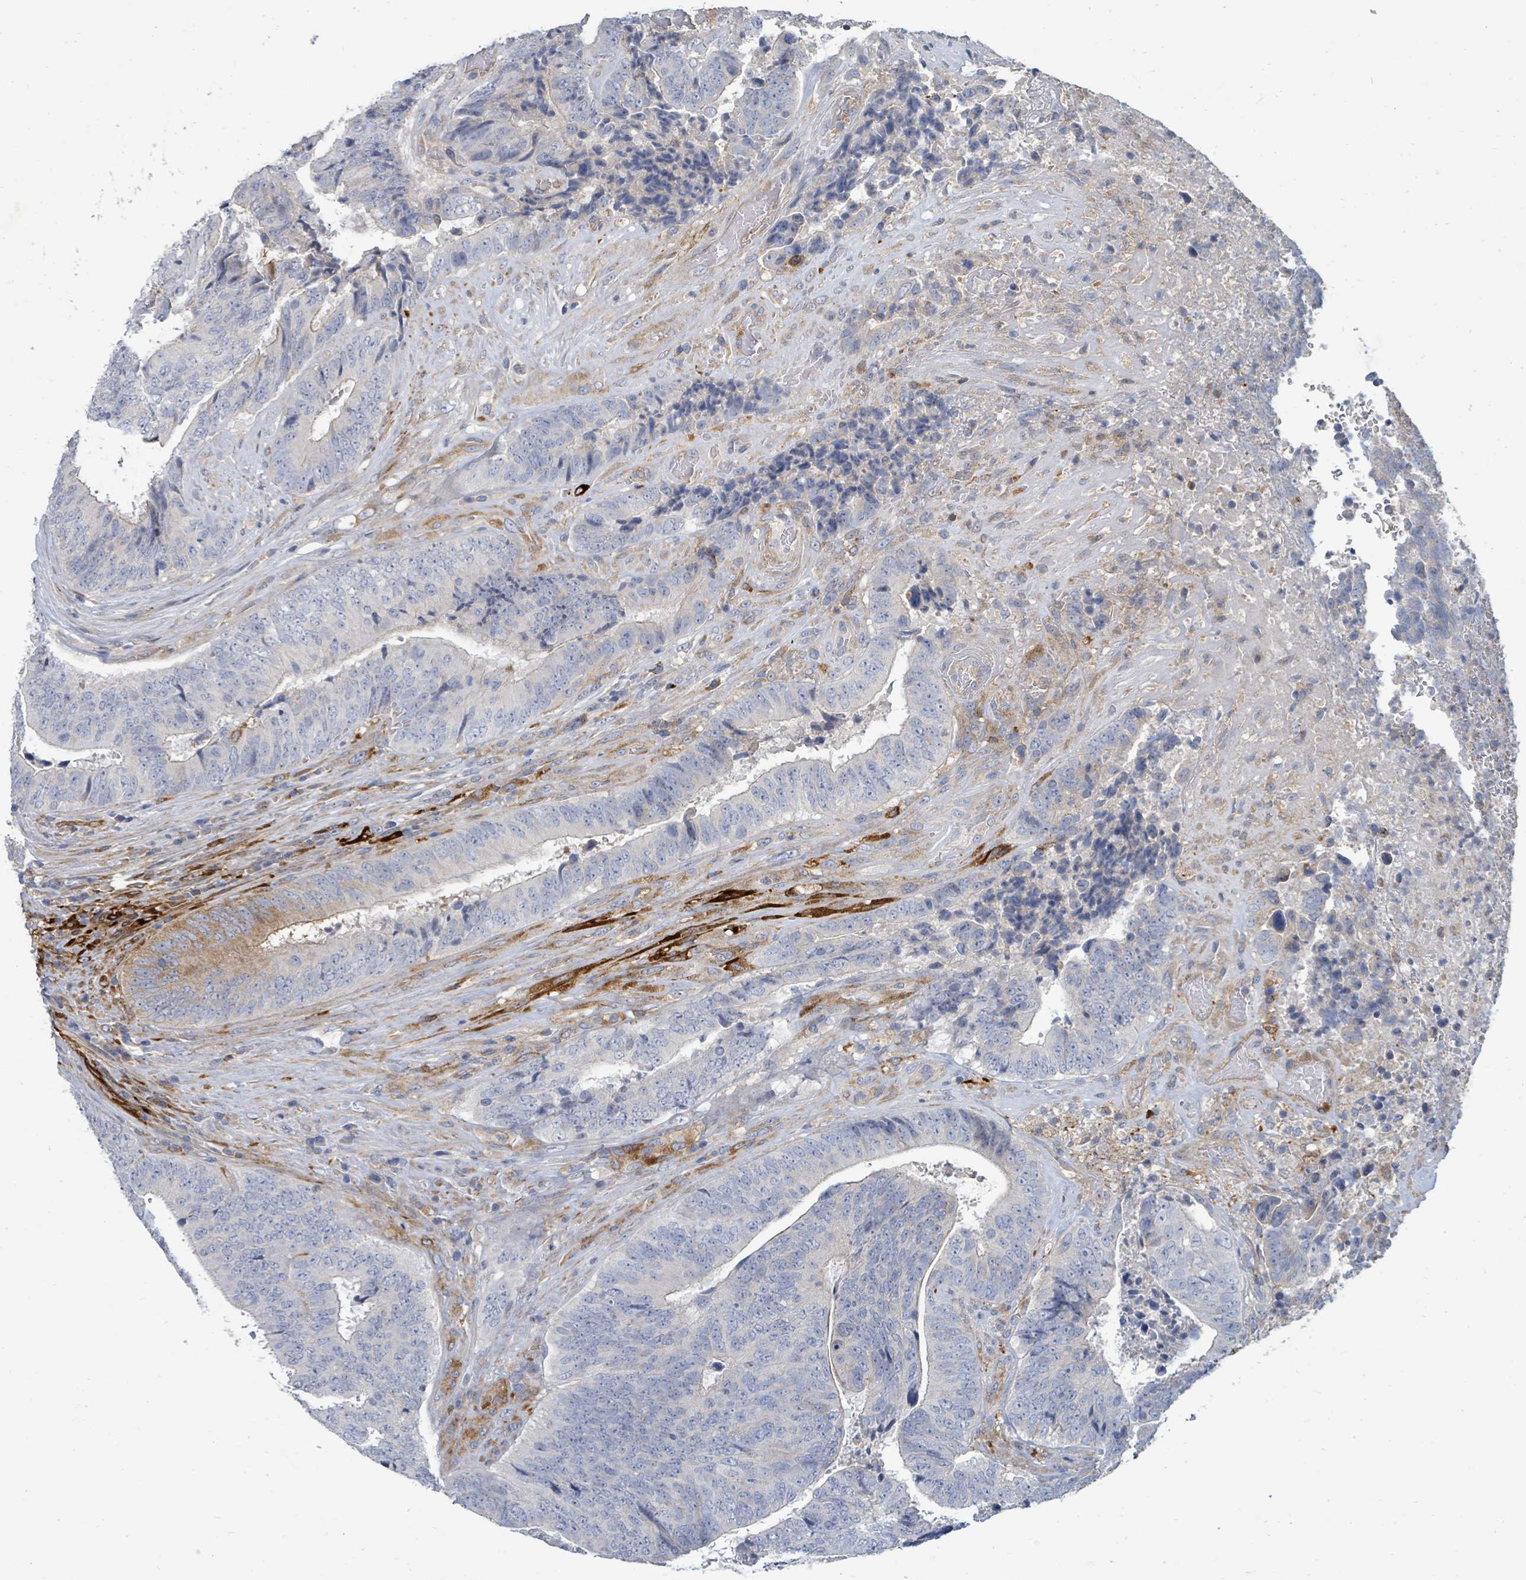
{"staining": {"intensity": "negative", "quantity": "none", "location": "none"}, "tissue": "colorectal cancer", "cell_type": "Tumor cells", "image_type": "cancer", "snomed": [{"axis": "morphology", "description": "Adenocarcinoma, NOS"}, {"axis": "topography", "description": "Rectum"}], "caption": "Human colorectal adenocarcinoma stained for a protein using IHC shows no expression in tumor cells.", "gene": "IFIT1", "patient": {"sex": "male", "age": 72}}